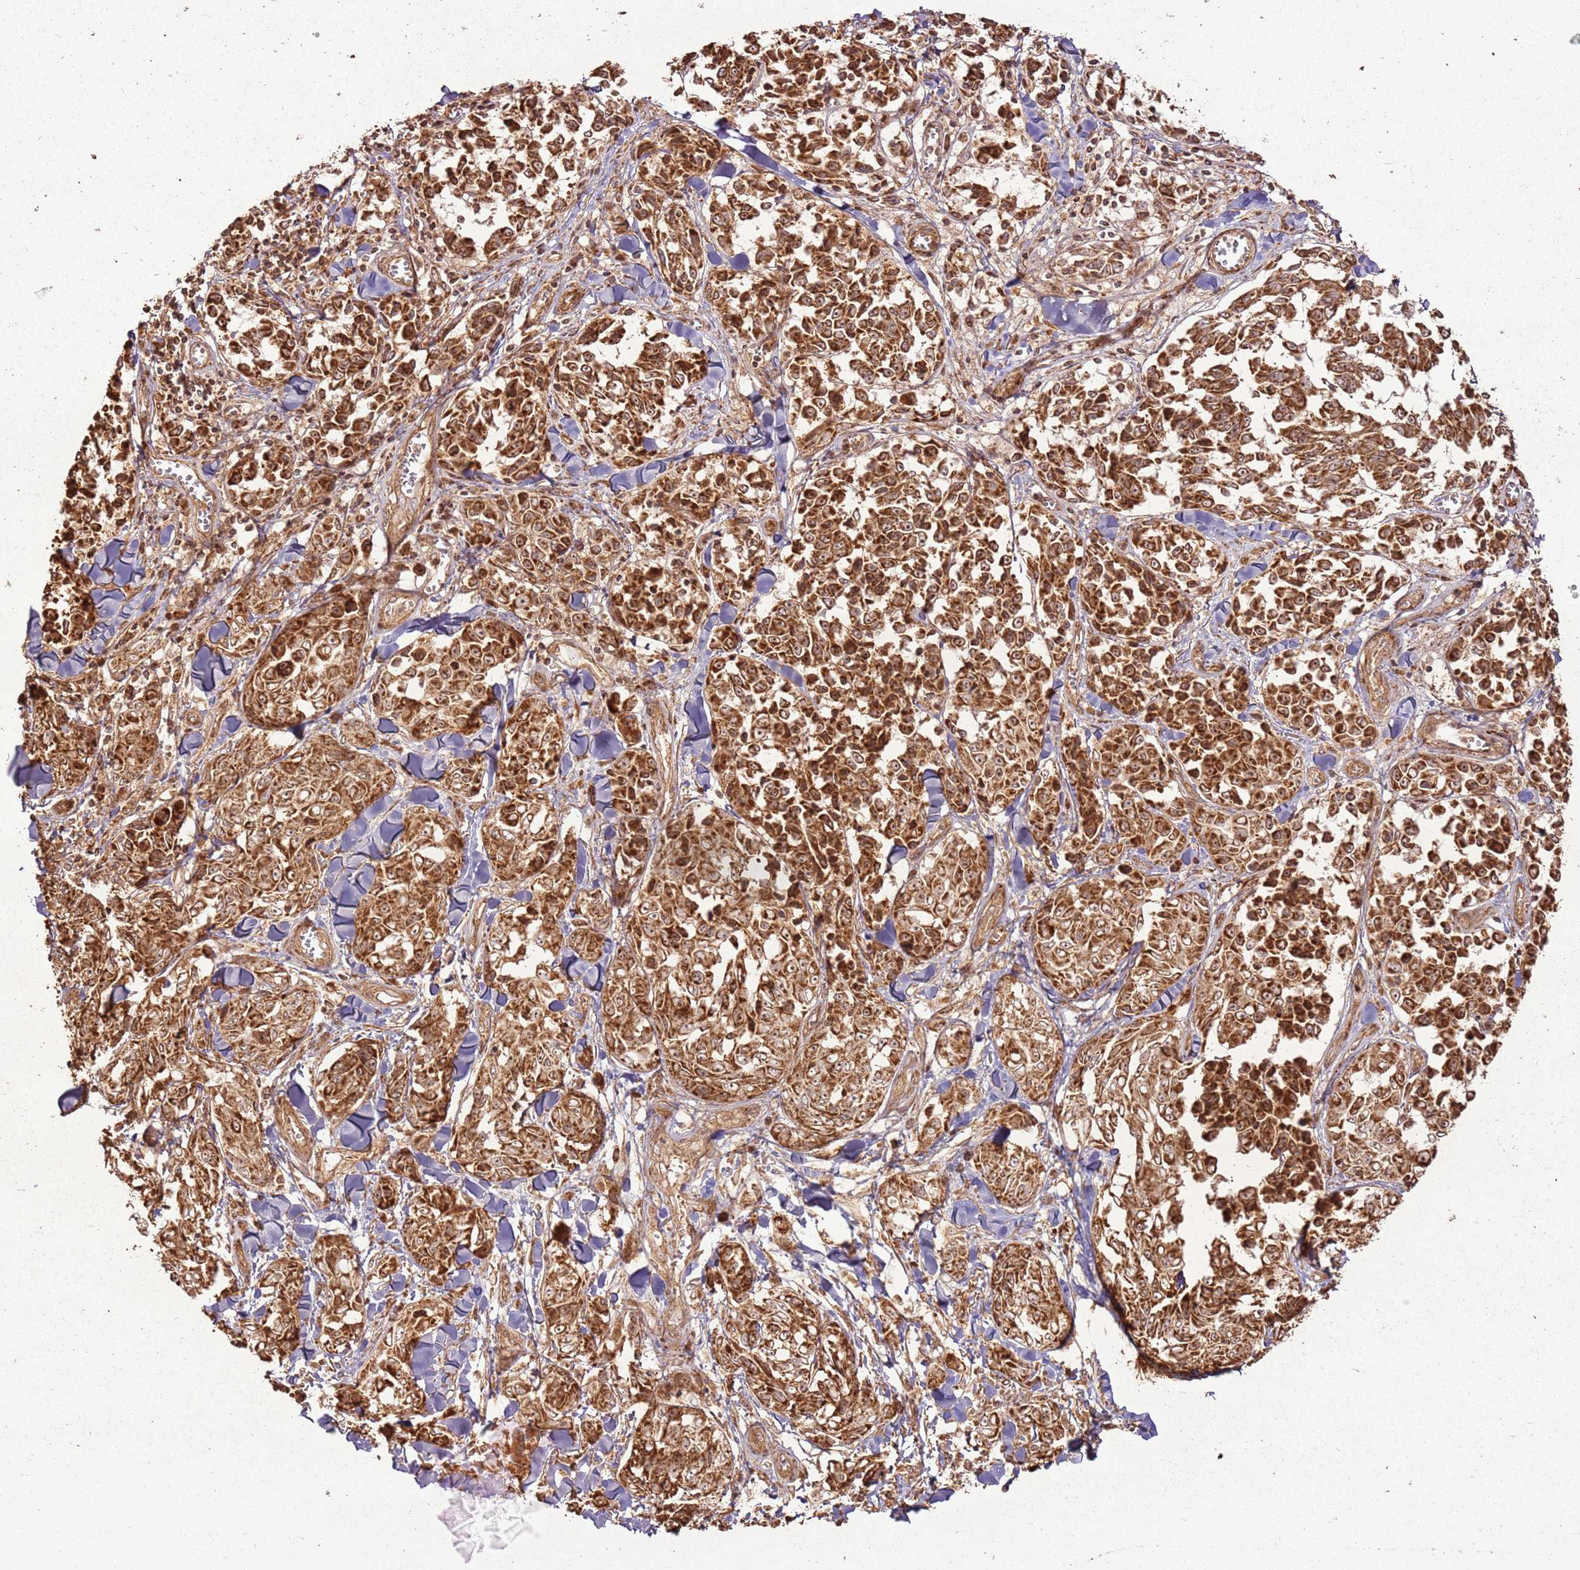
{"staining": {"intensity": "strong", "quantity": ">75%", "location": "cytoplasmic/membranous,nuclear"}, "tissue": "melanoma", "cell_type": "Tumor cells", "image_type": "cancer", "snomed": [{"axis": "morphology", "description": "Malignant melanoma, NOS"}, {"axis": "topography", "description": "Skin"}], "caption": "Melanoma stained with a protein marker demonstrates strong staining in tumor cells.", "gene": "MRPS6", "patient": {"sex": "female", "age": 64}}